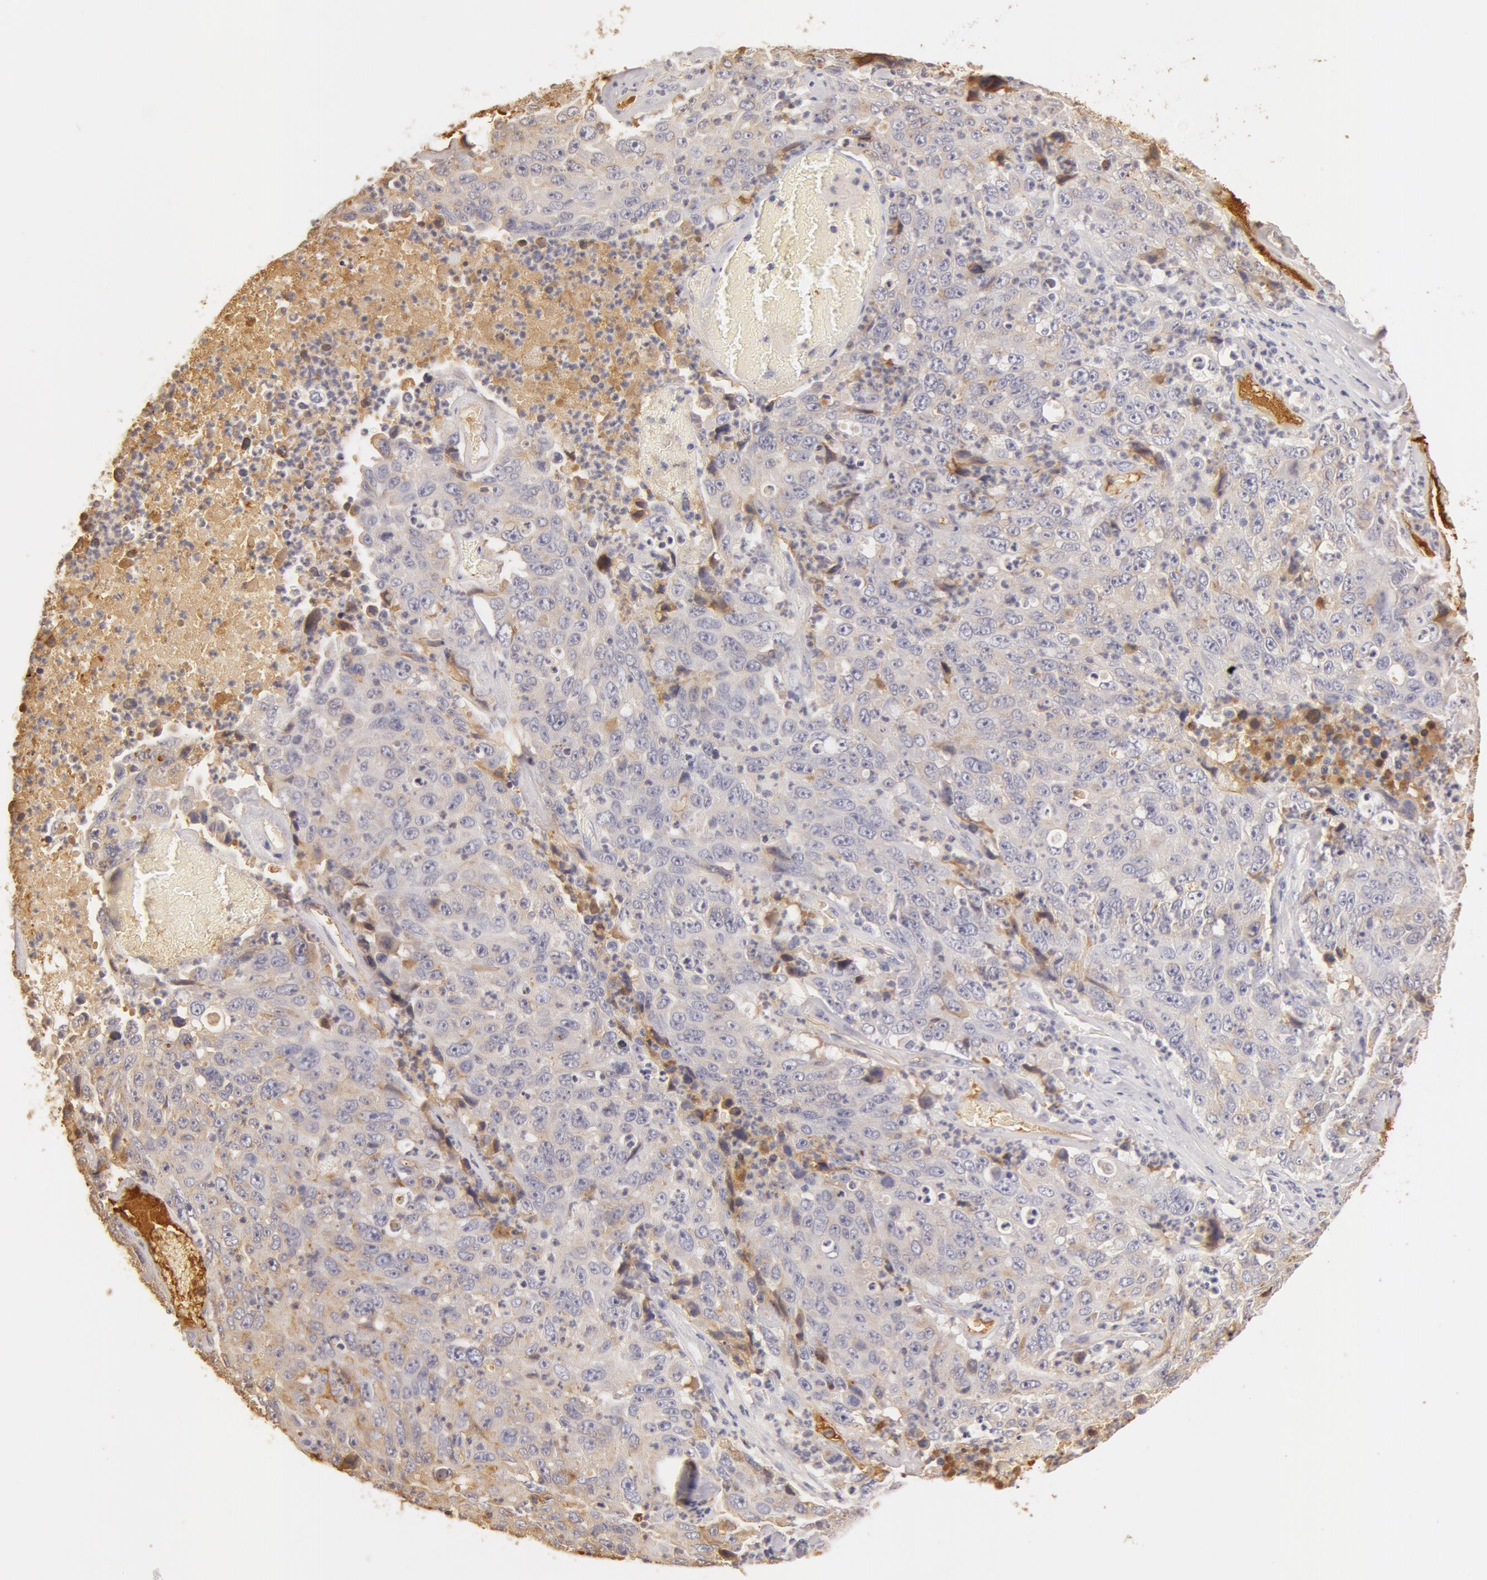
{"staining": {"intensity": "weak", "quantity": ">75%", "location": "cytoplasmic/membranous"}, "tissue": "lung cancer", "cell_type": "Tumor cells", "image_type": "cancer", "snomed": [{"axis": "morphology", "description": "Squamous cell carcinoma, NOS"}, {"axis": "topography", "description": "Lung"}], "caption": "Protein analysis of lung cancer tissue exhibits weak cytoplasmic/membranous staining in approximately >75% of tumor cells.", "gene": "TF", "patient": {"sex": "male", "age": 64}}